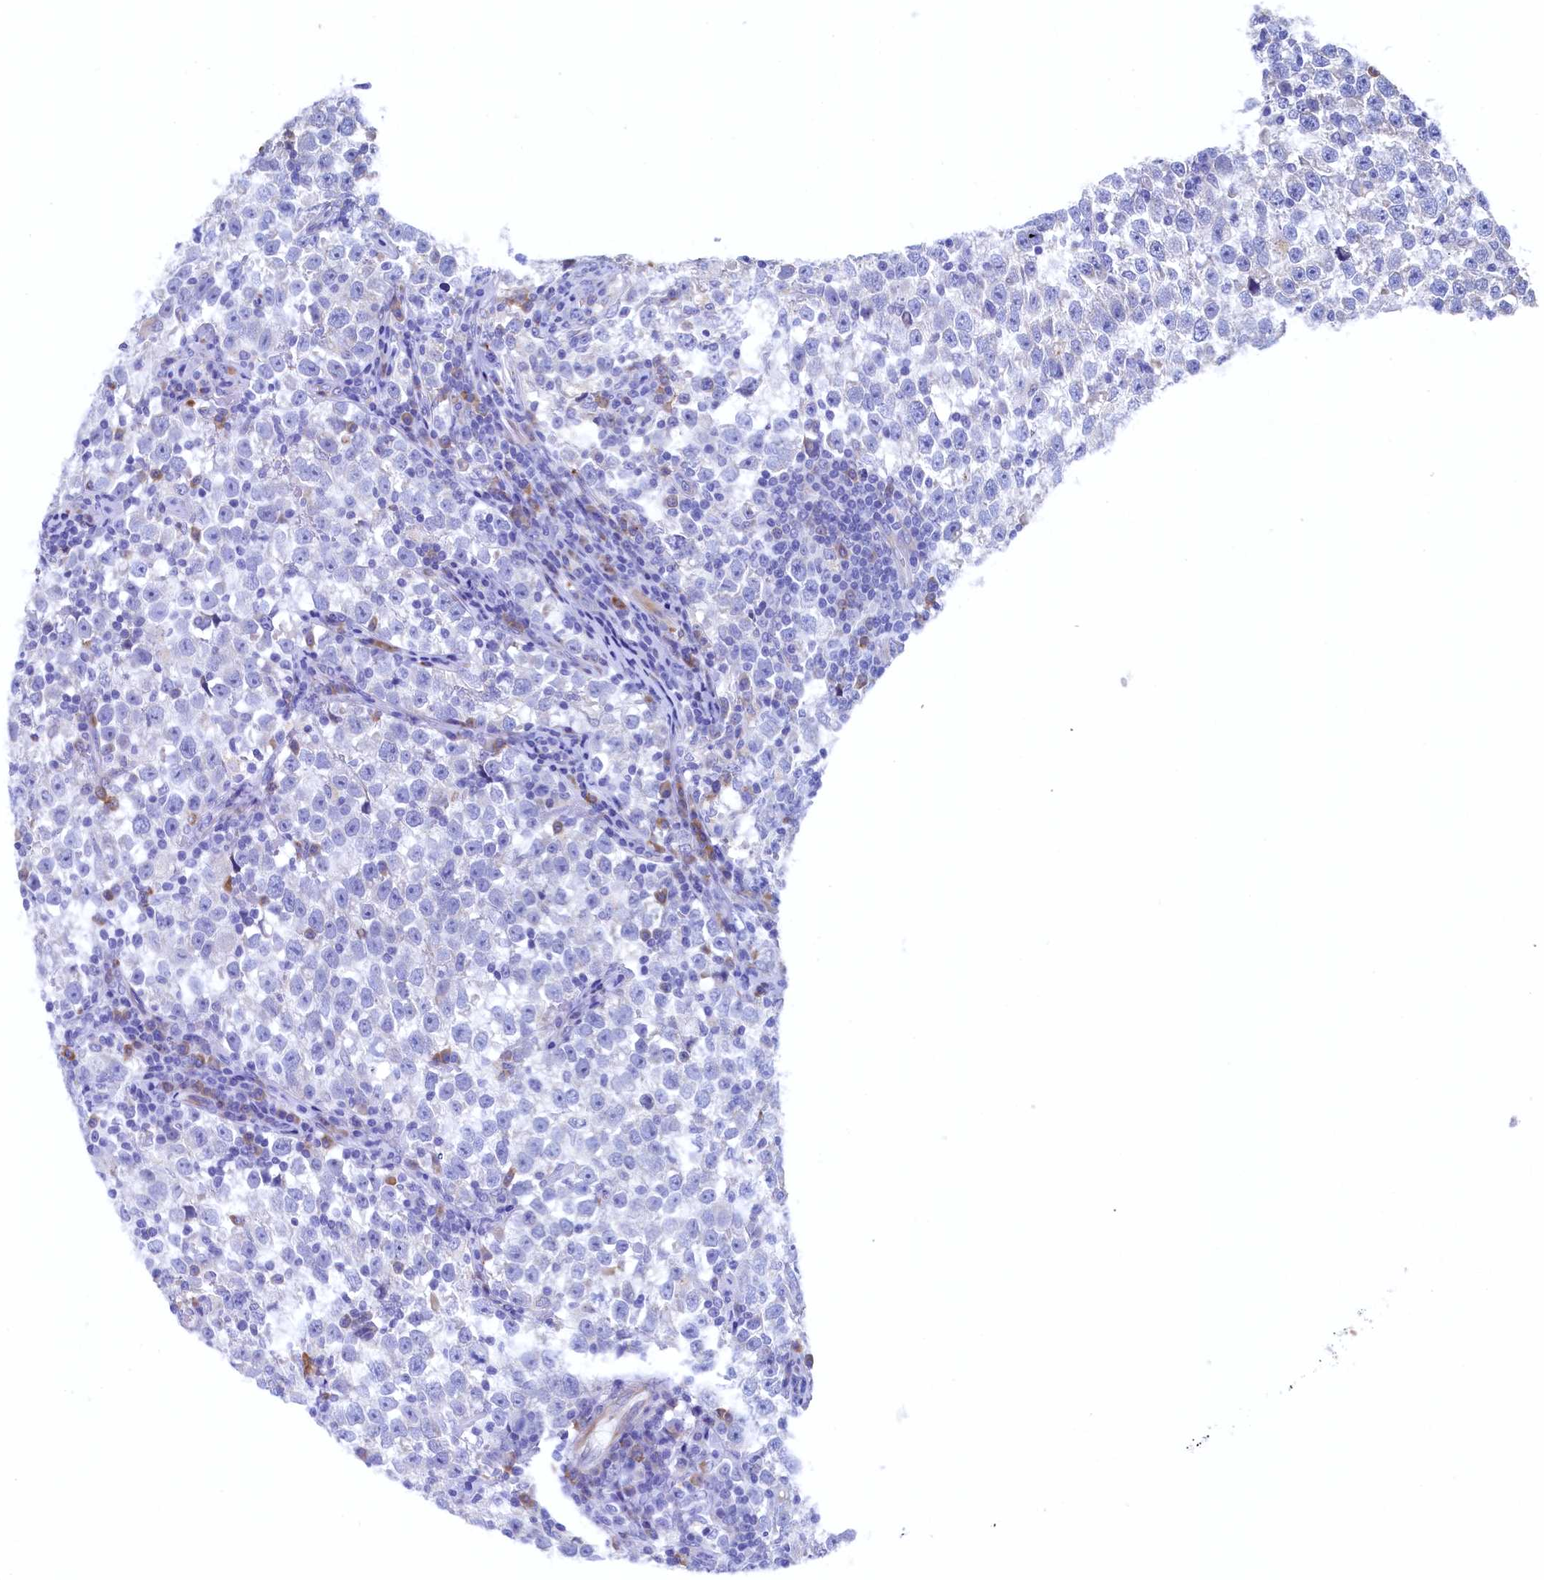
{"staining": {"intensity": "negative", "quantity": "none", "location": "none"}, "tissue": "testis cancer", "cell_type": "Tumor cells", "image_type": "cancer", "snomed": [{"axis": "morphology", "description": "Normal tissue, NOS"}, {"axis": "morphology", "description": "Seminoma, NOS"}, {"axis": "topography", "description": "Testis"}], "caption": "An IHC image of testis cancer is shown. There is no staining in tumor cells of testis cancer.", "gene": "CBLIF", "patient": {"sex": "male", "age": 43}}